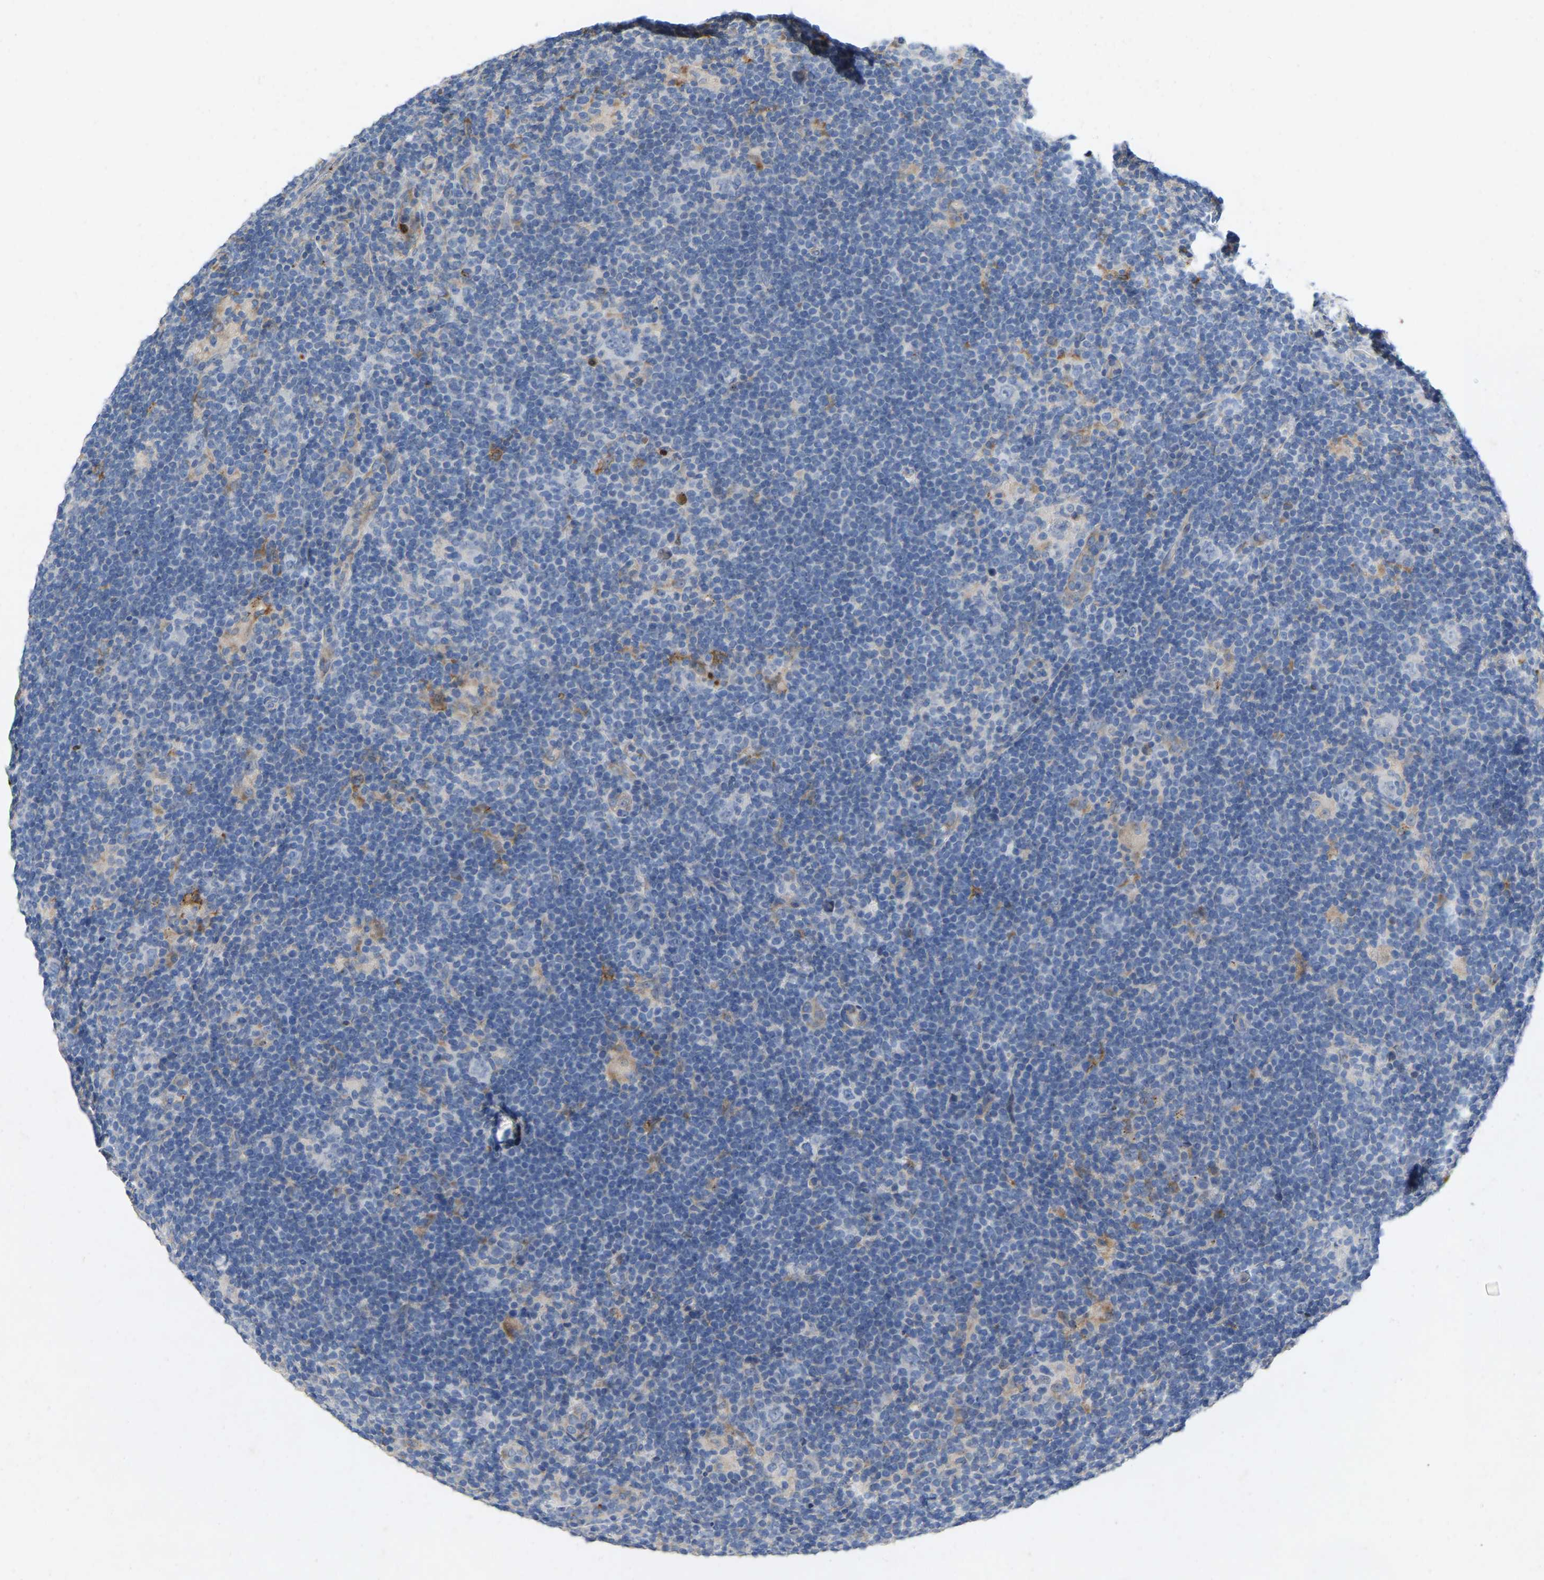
{"staining": {"intensity": "negative", "quantity": "none", "location": "none"}, "tissue": "lymphoma", "cell_type": "Tumor cells", "image_type": "cancer", "snomed": [{"axis": "morphology", "description": "Hodgkin's disease, NOS"}, {"axis": "topography", "description": "Lymph node"}], "caption": "Tumor cells show no significant staining in lymphoma.", "gene": "RHEB", "patient": {"sex": "female", "age": 57}}